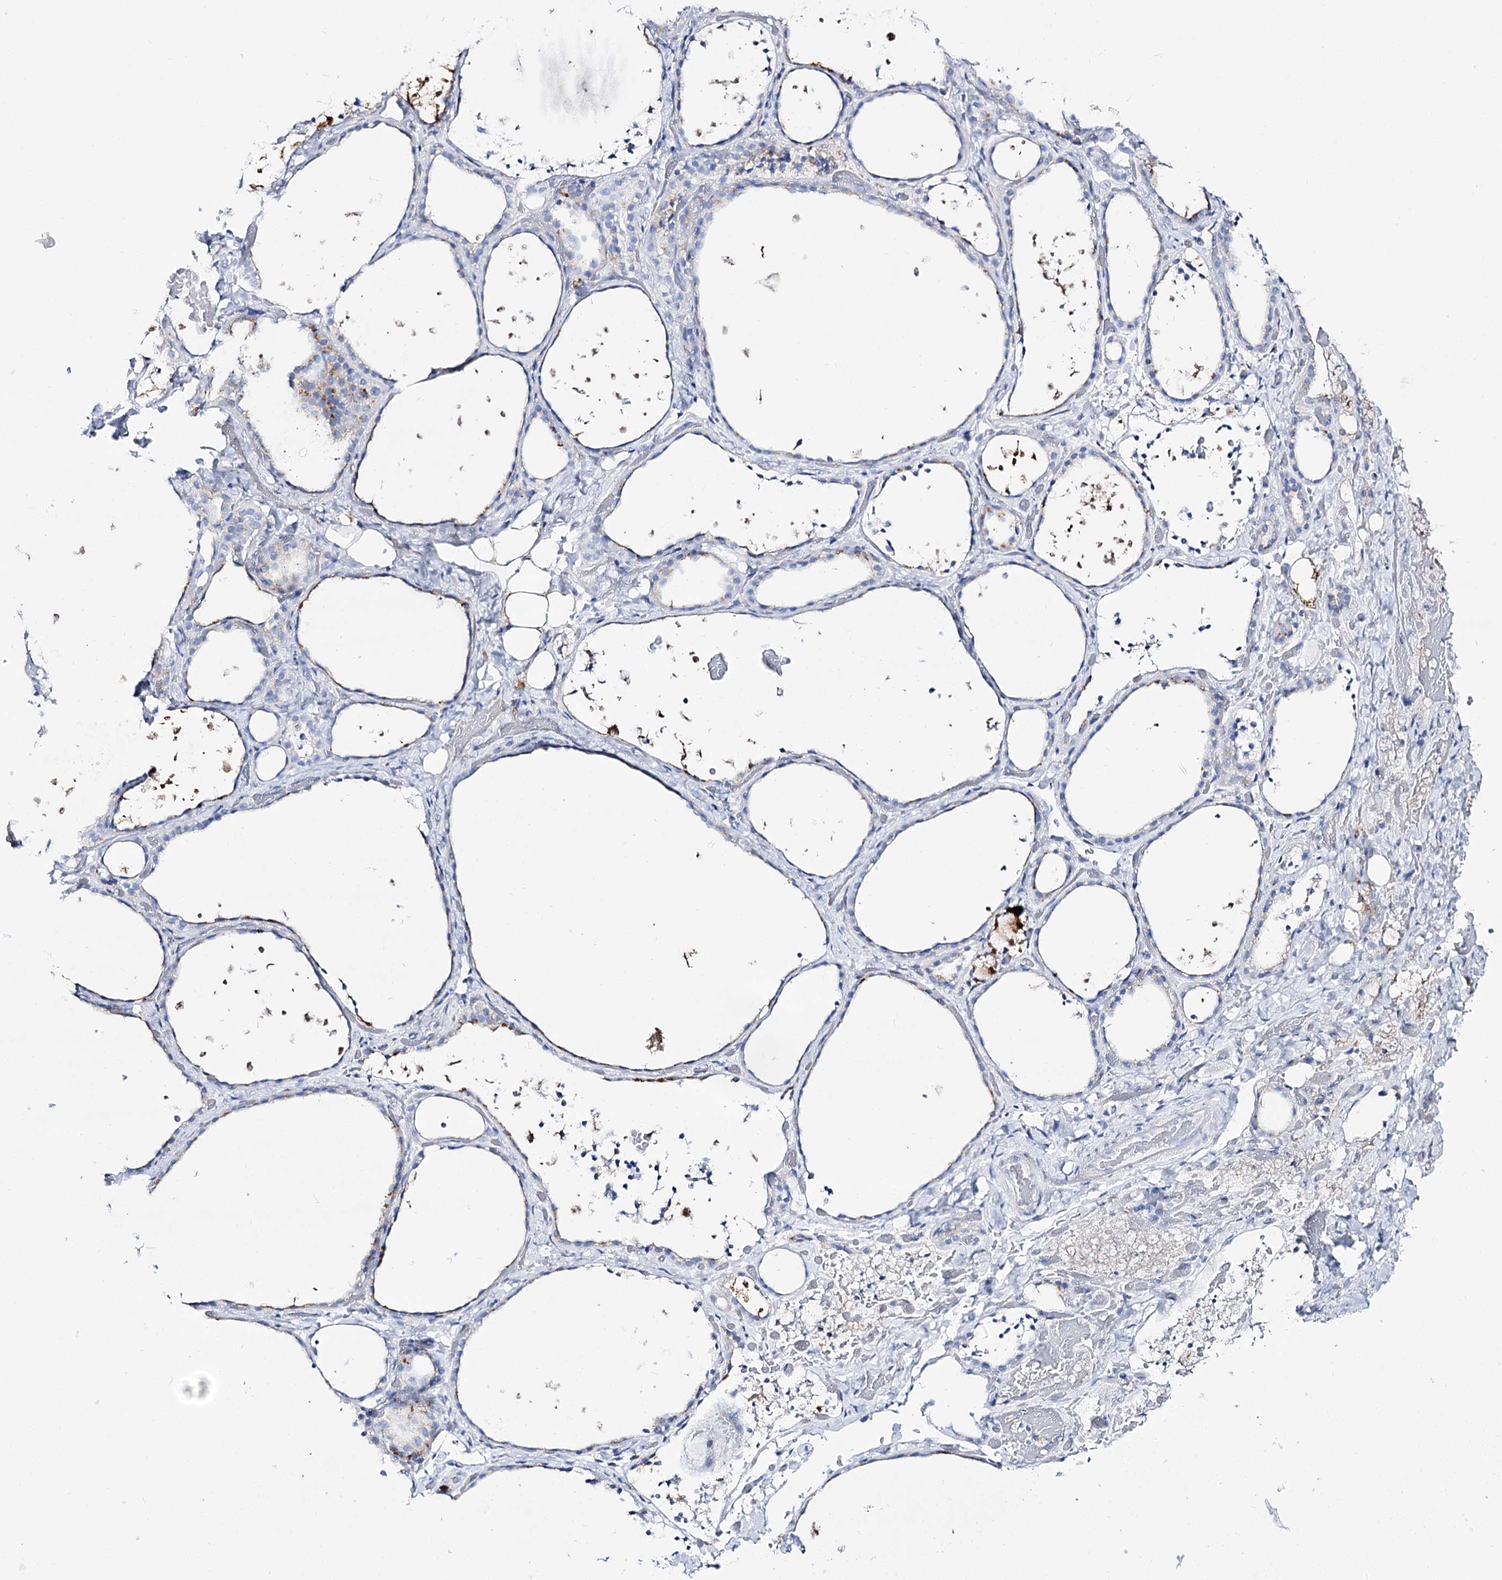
{"staining": {"intensity": "moderate", "quantity": "<25%", "location": "cytoplasmic/membranous"}, "tissue": "thyroid gland", "cell_type": "Glandular cells", "image_type": "normal", "snomed": [{"axis": "morphology", "description": "Normal tissue, NOS"}, {"axis": "topography", "description": "Thyroid gland"}], "caption": "Immunohistochemistry (IHC) of normal human thyroid gland demonstrates low levels of moderate cytoplasmic/membranous staining in about <25% of glandular cells. (DAB IHC with brightfield microscopy, high magnification).", "gene": "SLC3A1", "patient": {"sex": "female", "age": 44}}